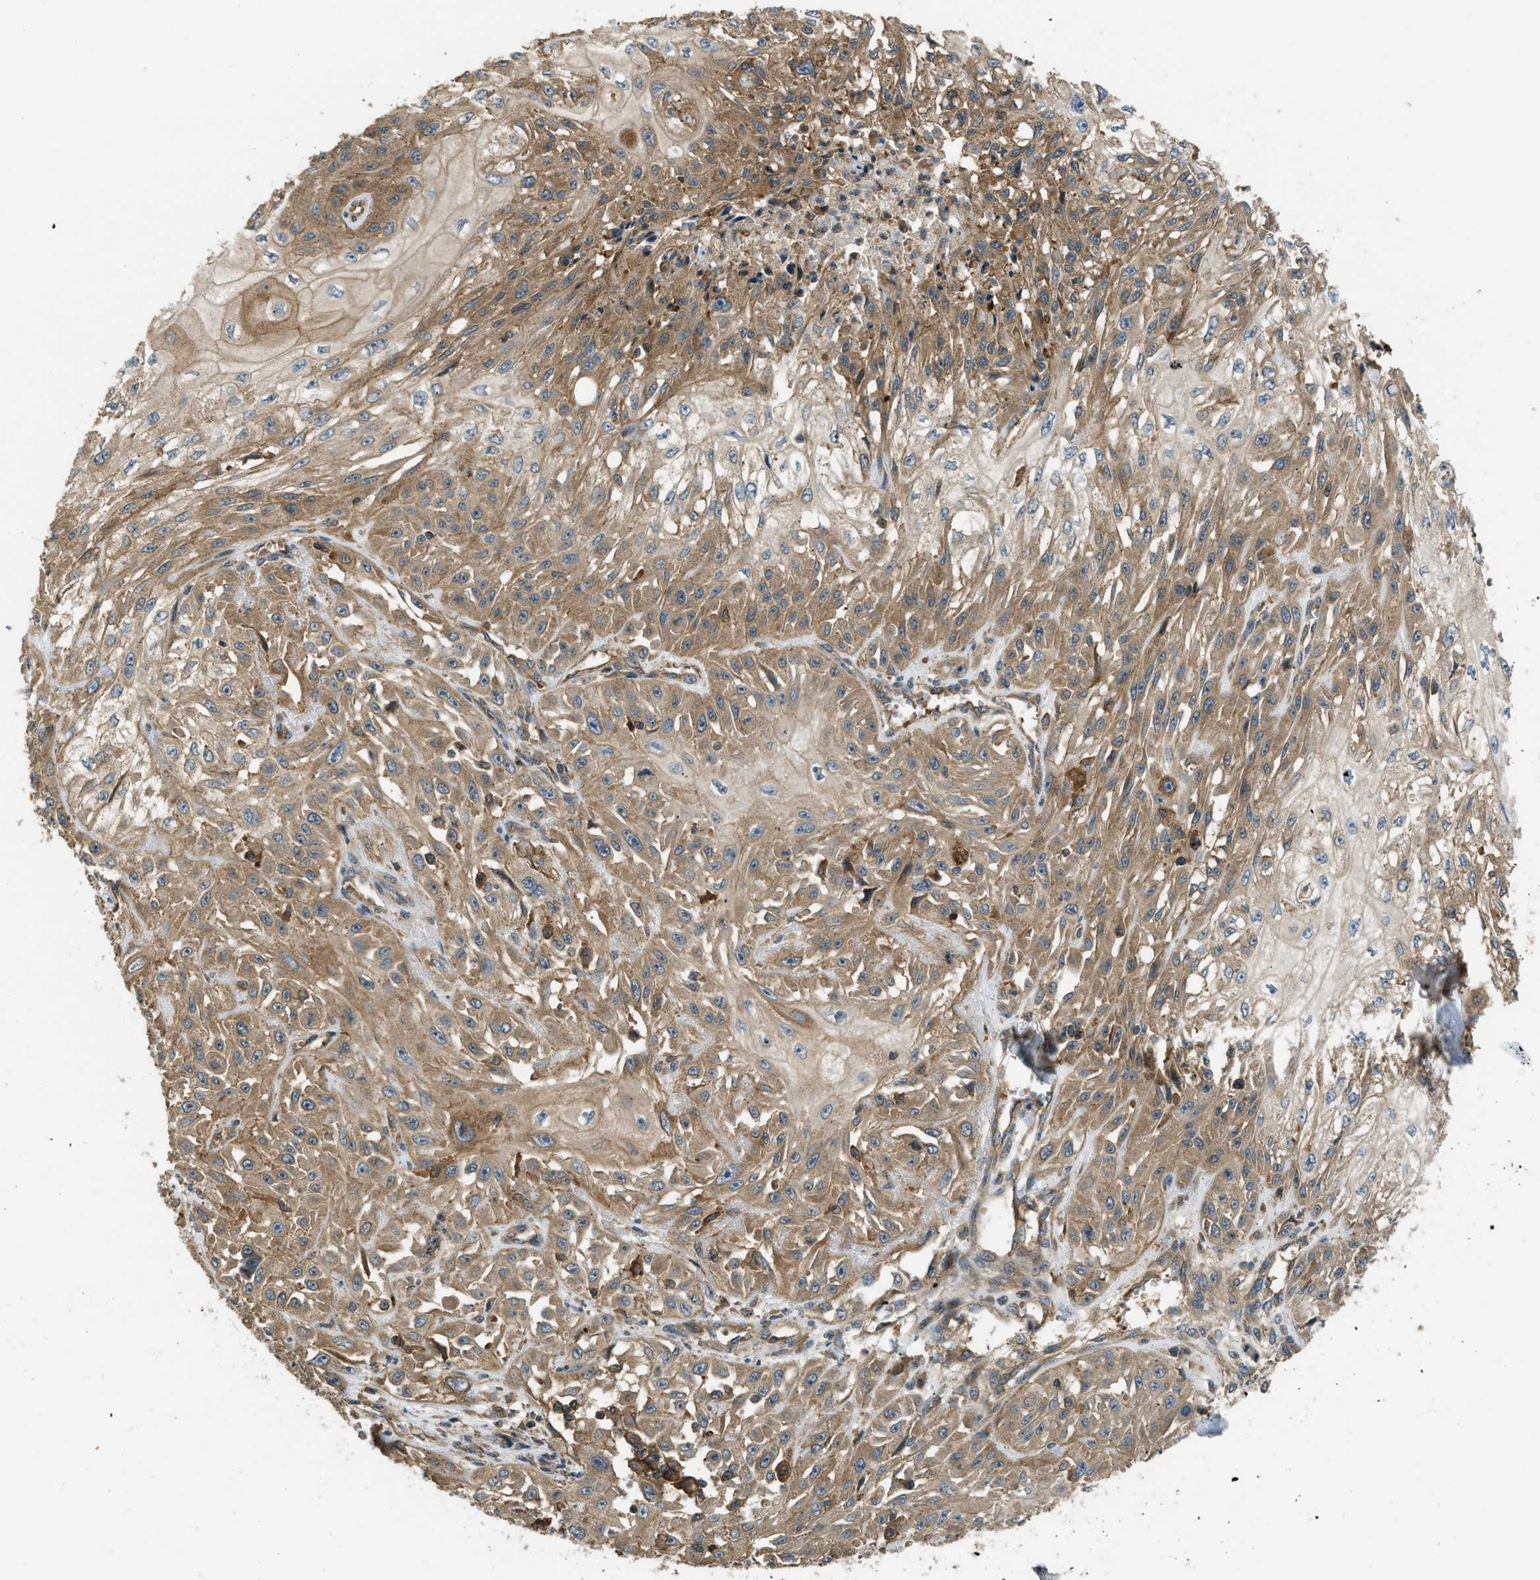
{"staining": {"intensity": "moderate", "quantity": ">75%", "location": "cytoplasmic/membranous"}, "tissue": "skin cancer", "cell_type": "Tumor cells", "image_type": "cancer", "snomed": [{"axis": "morphology", "description": "Squamous cell carcinoma, NOS"}, {"axis": "morphology", "description": "Squamous cell carcinoma, metastatic, NOS"}, {"axis": "topography", "description": "Skin"}, {"axis": "topography", "description": "Lymph node"}], "caption": "Squamous cell carcinoma (skin) stained with a protein marker exhibits moderate staining in tumor cells.", "gene": "BAG4", "patient": {"sex": "male", "age": 75}}